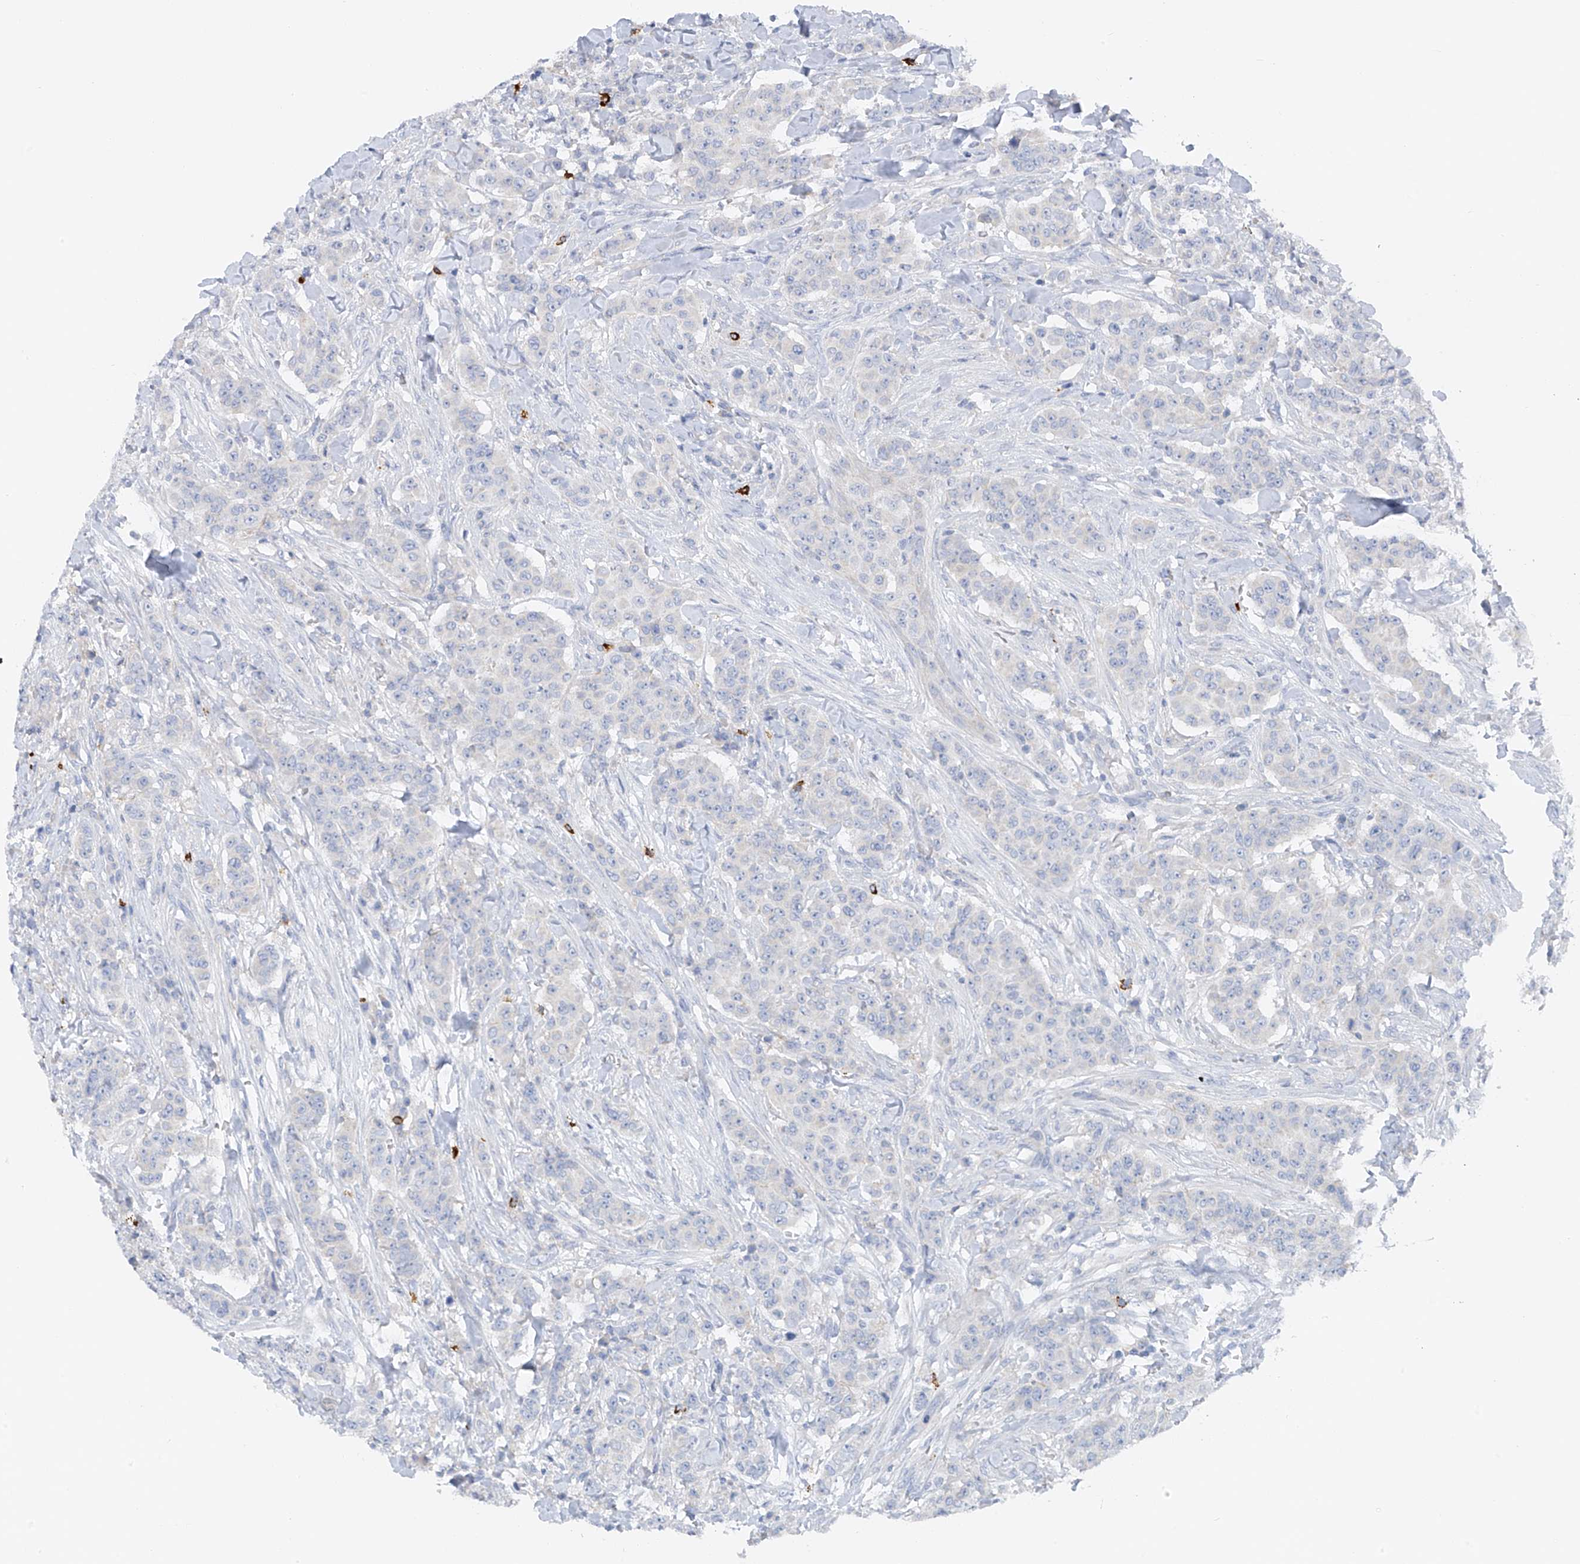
{"staining": {"intensity": "negative", "quantity": "none", "location": "none"}, "tissue": "breast cancer", "cell_type": "Tumor cells", "image_type": "cancer", "snomed": [{"axis": "morphology", "description": "Duct carcinoma"}, {"axis": "topography", "description": "Breast"}], "caption": "The image demonstrates no significant expression in tumor cells of breast cancer (intraductal carcinoma).", "gene": "POMGNT2", "patient": {"sex": "female", "age": 40}}